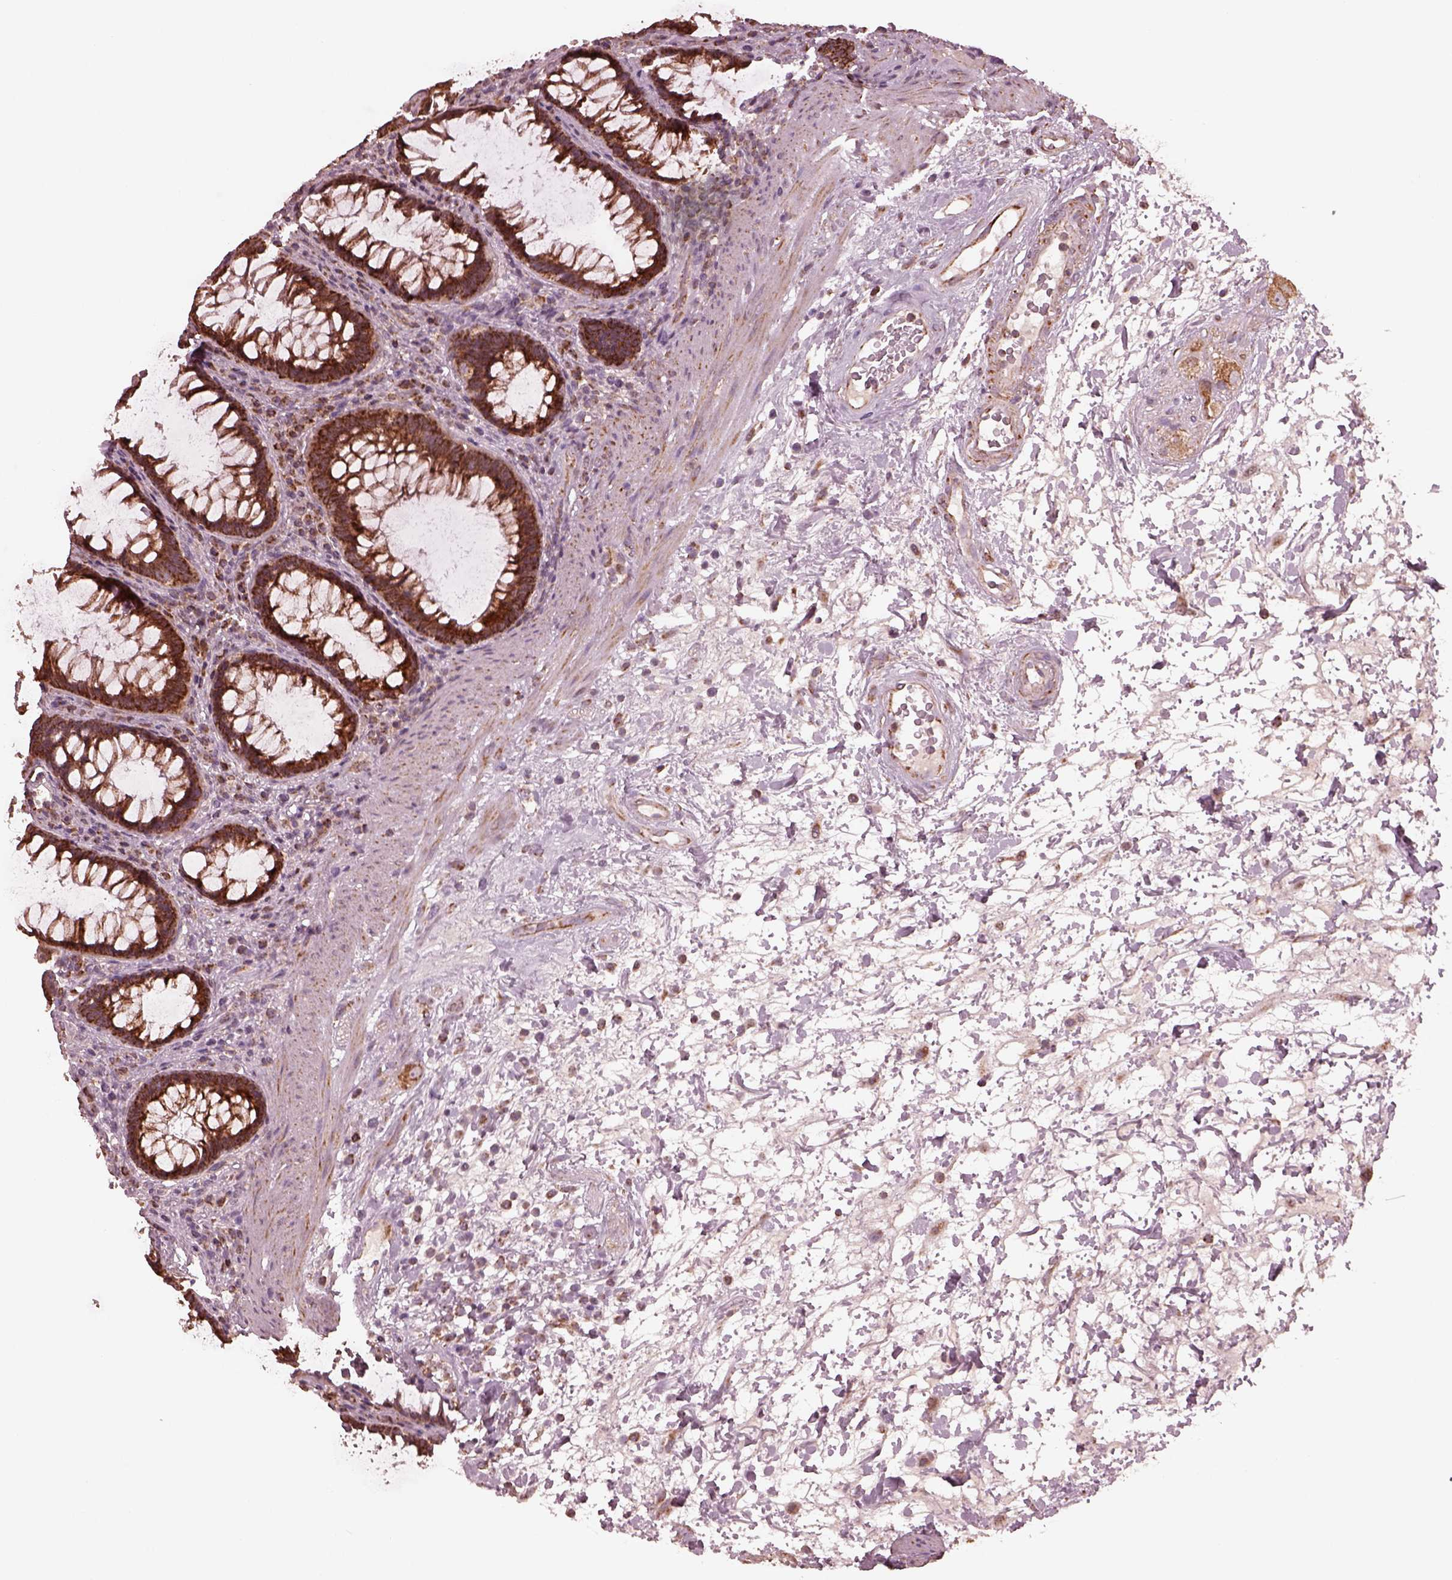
{"staining": {"intensity": "strong", "quantity": ">75%", "location": "cytoplasmic/membranous"}, "tissue": "rectum", "cell_type": "Glandular cells", "image_type": "normal", "snomed": [{"axis": "morphology", "description": "Normal tissue, NOS"}, {"axis": "topography", "description": "Rectum"}], "caption": "Immunohistochemical staining of normal rectum displays strong cytoplasmic/membranous protein expression in about >75% of glandular cells.", "gene": "NDUFB10", "patient": {"sex": "male", "age": 72}}